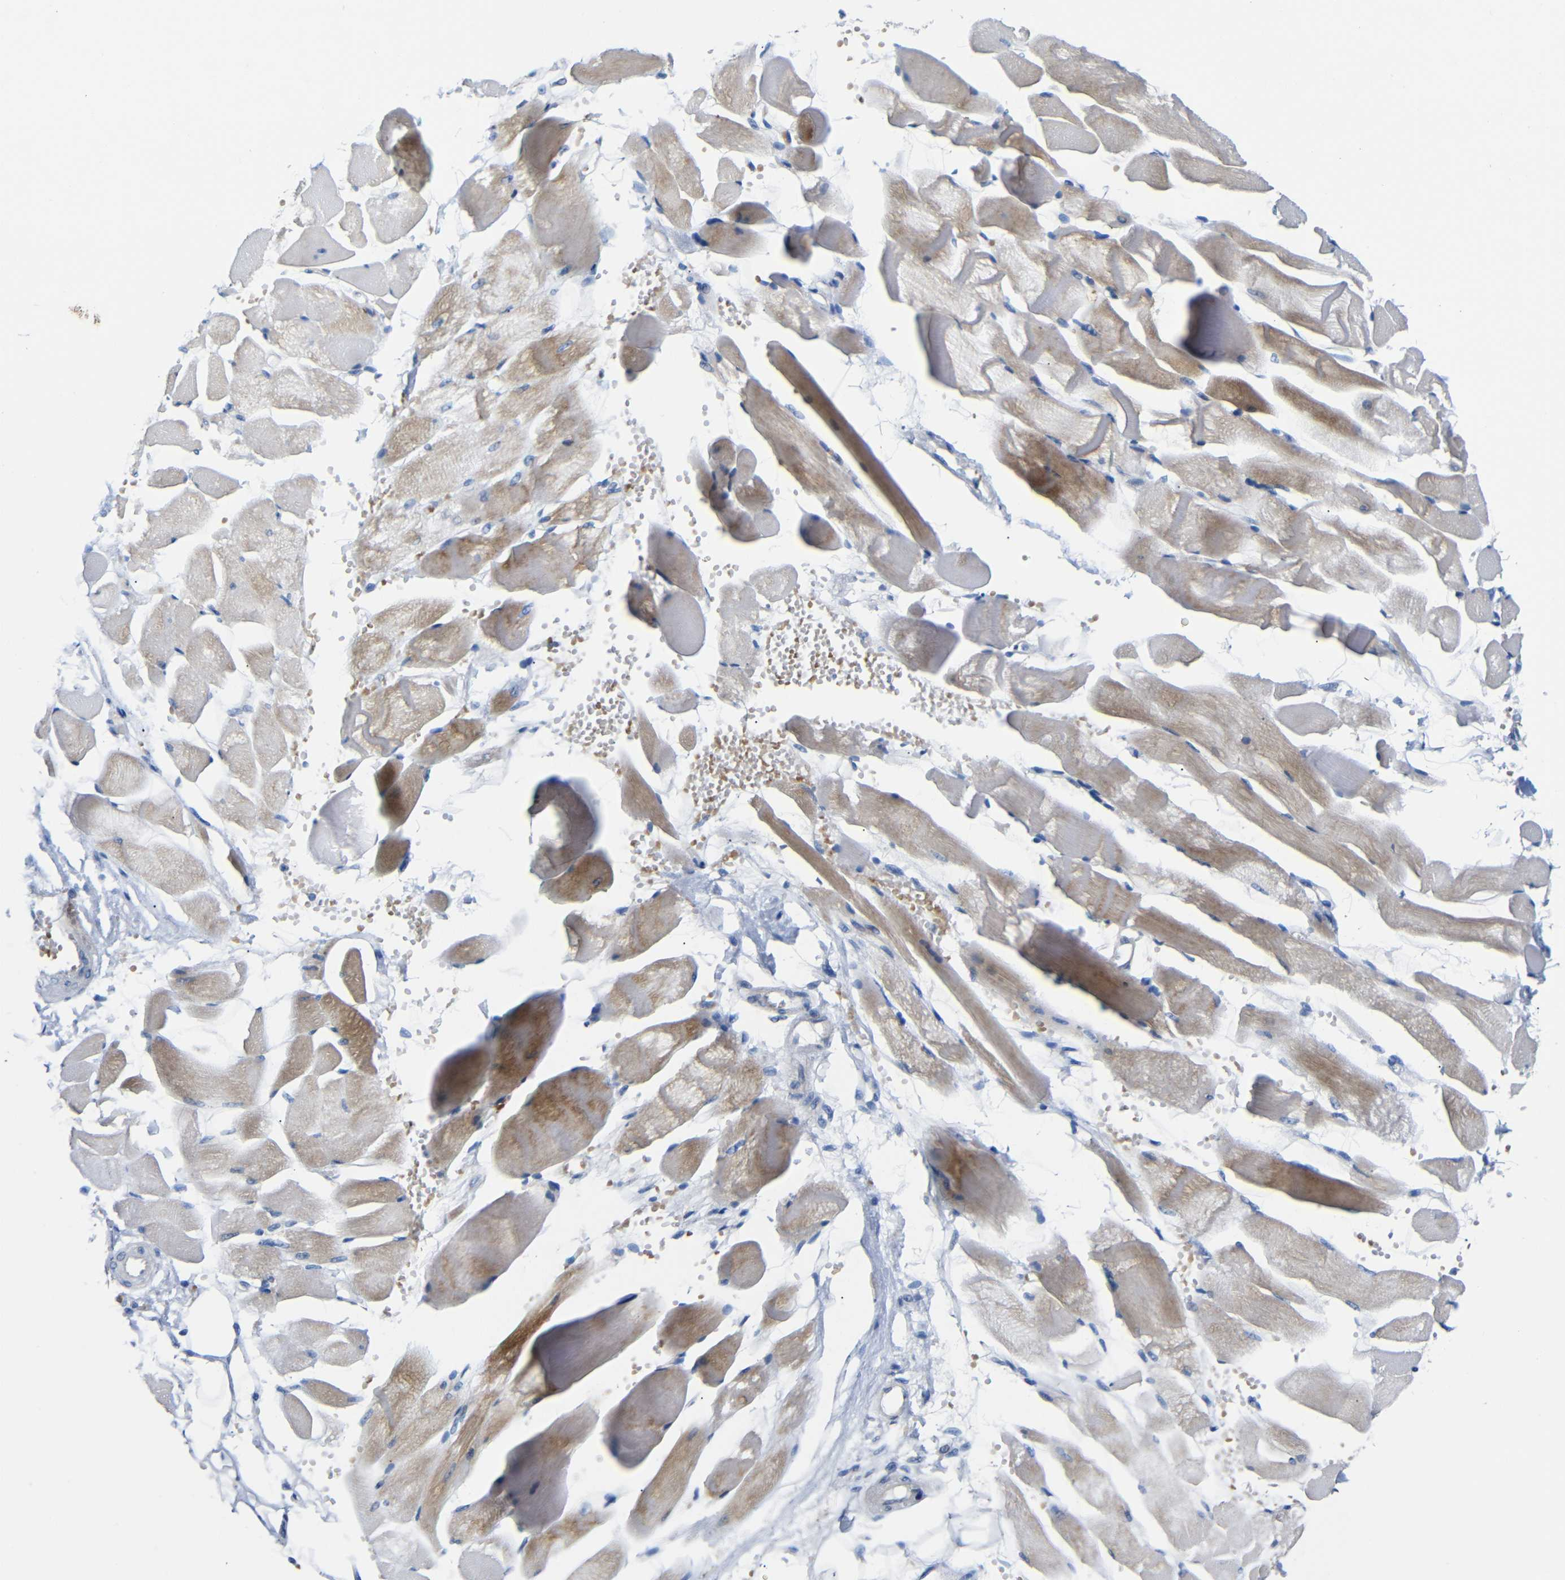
{"staining": {"intensity": "weak", "quantity": "<25%", "location": "cytoplasmic/membranous"}, "tissue": "skeletal muscle", "cell_type": "Myocytes", "image_type": "normal", "snomed": [{"axis": "morphology", "description": "Normal tissue, NOS"}, {"axis": "topography", "description": "Skeletal muscle"}, {"axis": "topography", "description": "Peripheral nerve tissue"}], "caption": "The photomicrograph exhibits no significant positivity in myocytes of skeletal muscle.", "gene": "TBC1D32", "patient": {"sex": "female", "age": 84}}